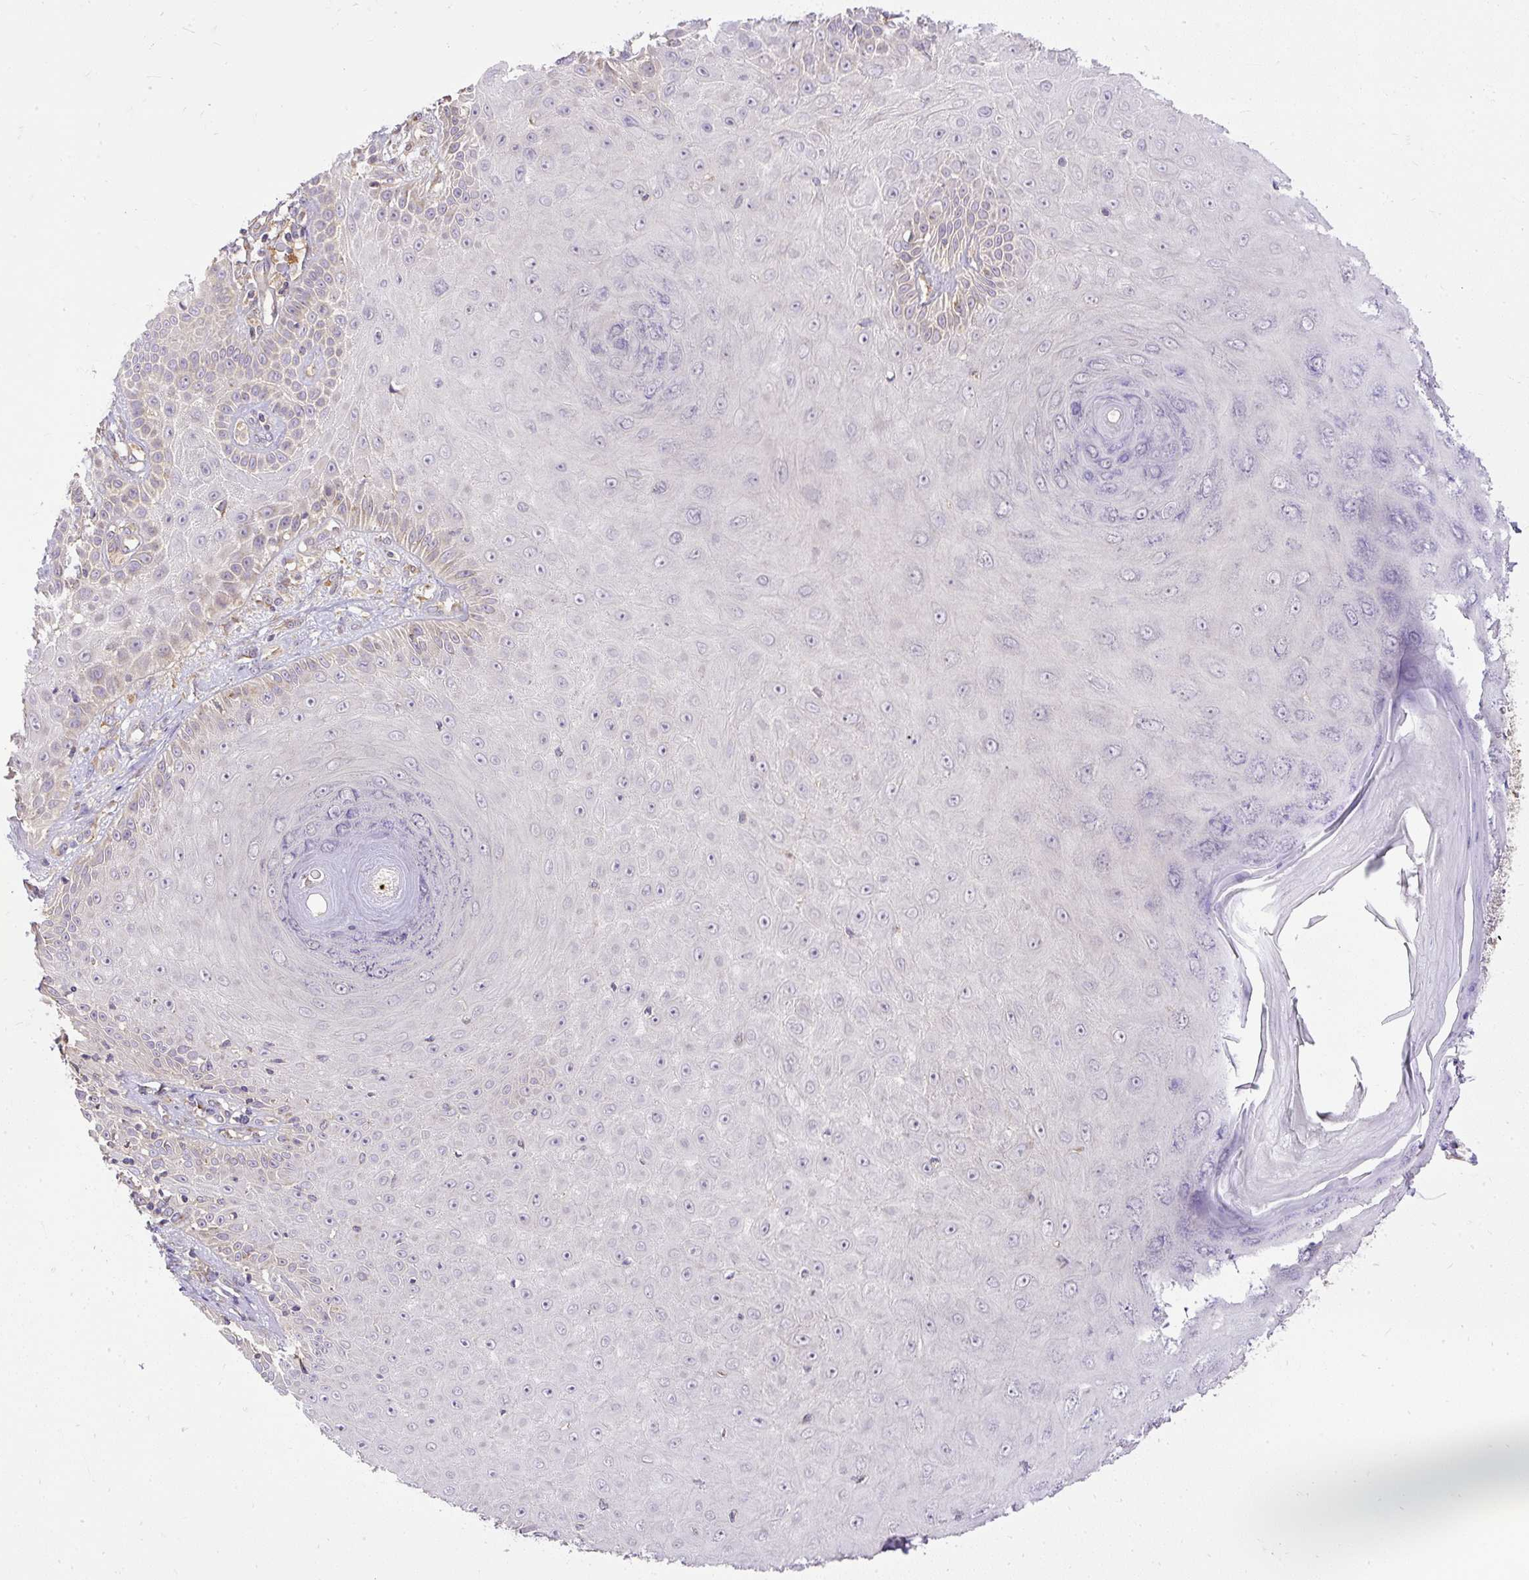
{"staining": {"intensity": "weak", "quantity": "<25%", "location": "cytoplasmic/membranous"}, "tissue": "skin cancer", "cell_type": "Tumor cells", "image_type": "cancer", "snomed": [{"axis": "morphology", "description": "Squamous cell carcinoma, NOS"}, {"axis": "topography", "description": "Skin"}], "caption": "High power microscopy micrograph of an IHC image of skin cancer (squamous cell carcinoma), revealing no significant staining in tumor cells.", "gene": "SMC4", "patient": {"sex": "male", "age": 86}}